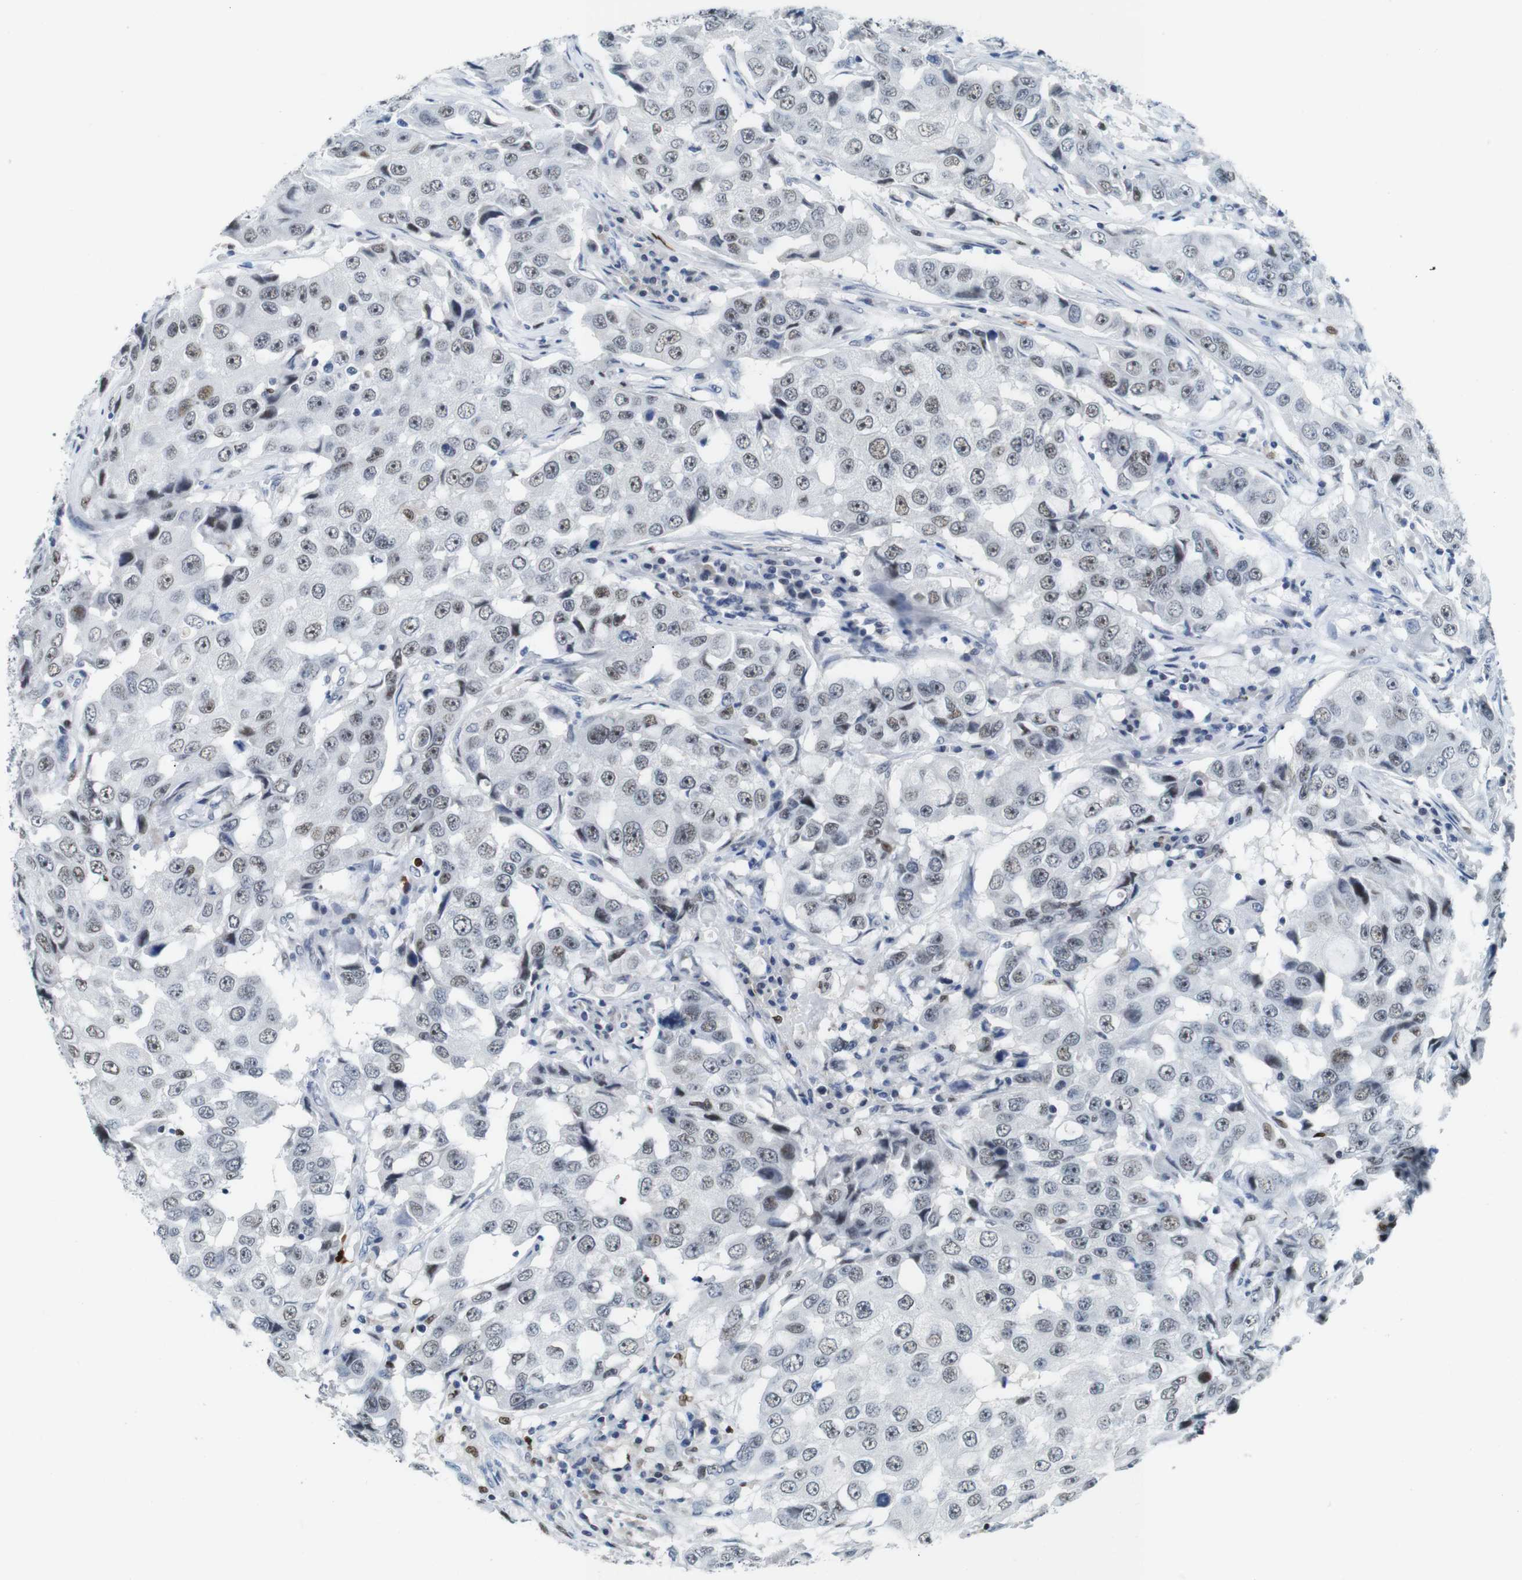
{"staining": {"intensity": "weak", "quantity": "25%-75%", "location": "nuclear"}, "tissue": "breast cancer", "cell_type": "Tumor cells", "image_type": "cancer", "snomed": [{"axis": "morphology", "description": "Duct carcinoma"}, {"axis": "topography", "description": "Breast"}], "caption": "This is an image of immunohistochemistry (IHC) staining of breast cancer, which shows weak expression in the nuclear of tumor cells.", "gene": "IRF8", "patient": {"sex": "female", "age": 27}}